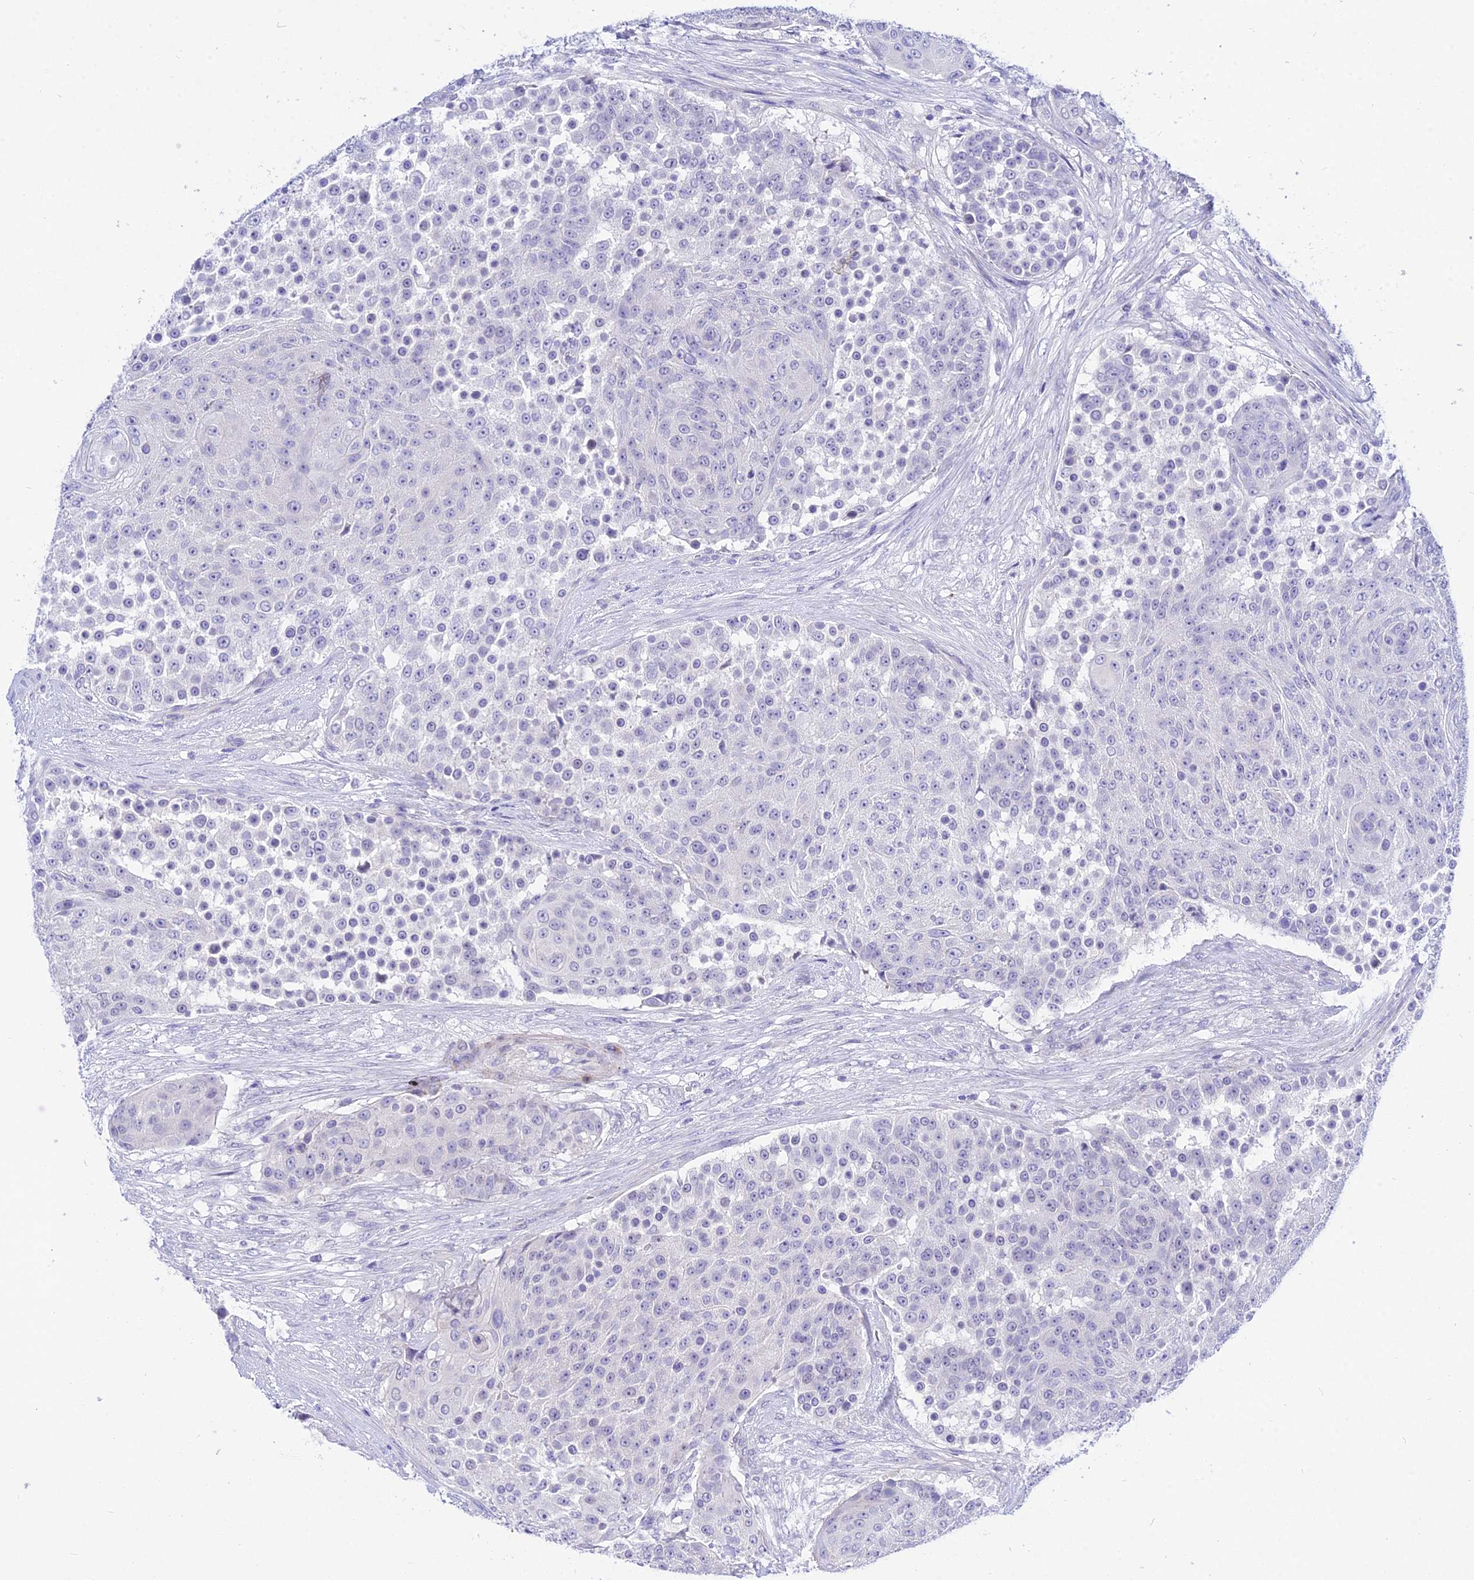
{"staining": {"intensity": "negative", "quantity": "none", "location": "none"}, "tissue": "urothelial cancer", "cell_type": "Tumor cells", "image_type": "cancer", "snomed": [{"axis": "morphology", "description": "Urothelial carcinoma, High grade"}, {"axis": "topography", "description": "Urinary bladder"}], "caption": "A high-resolution photomicrograph shows immunohistochemistry (IHC) staining of urothelial cancer, which demonstrates no significant expression in tumor cells. (DAB (3,3'-diaminobenzidine) IHC, high magnification).", "gene": "DEFB107A", "patient": {"sex": "female", "age": 63}}